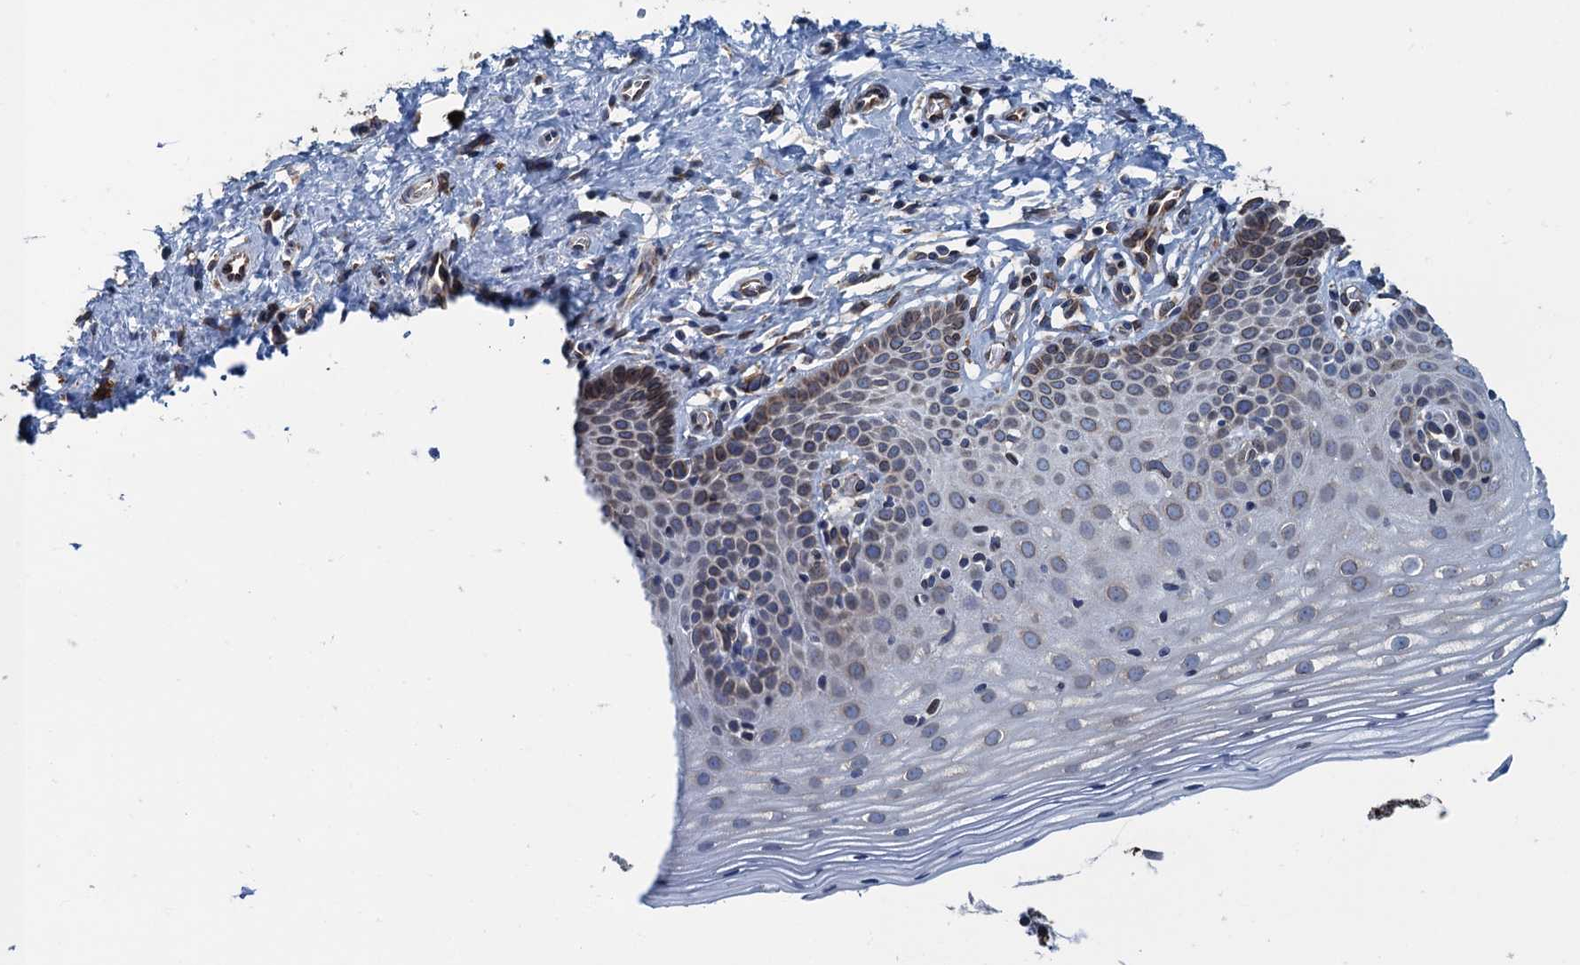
{"staining": {"intensity": "strong", "quantity": ">75%", "location": "cytoplasmic/membranous"}, "tissue": "cervix", "cell_type": "Glandular cells", "image_type": "normal", "snomed": [{"axis": "morphology", "description": "Normal tissue, NOS"}, {"axis": "topography", "description": "Cervix"}], "caption": "This histopathology image exhibits immunohistochemistry (IHC) staining of normal cervix, with high strong cytoplasmic/membranous expression in approximately >75% of glandular cells.", "gene": "TMEM205", "patient": {"sex": "female", "age": 36}}